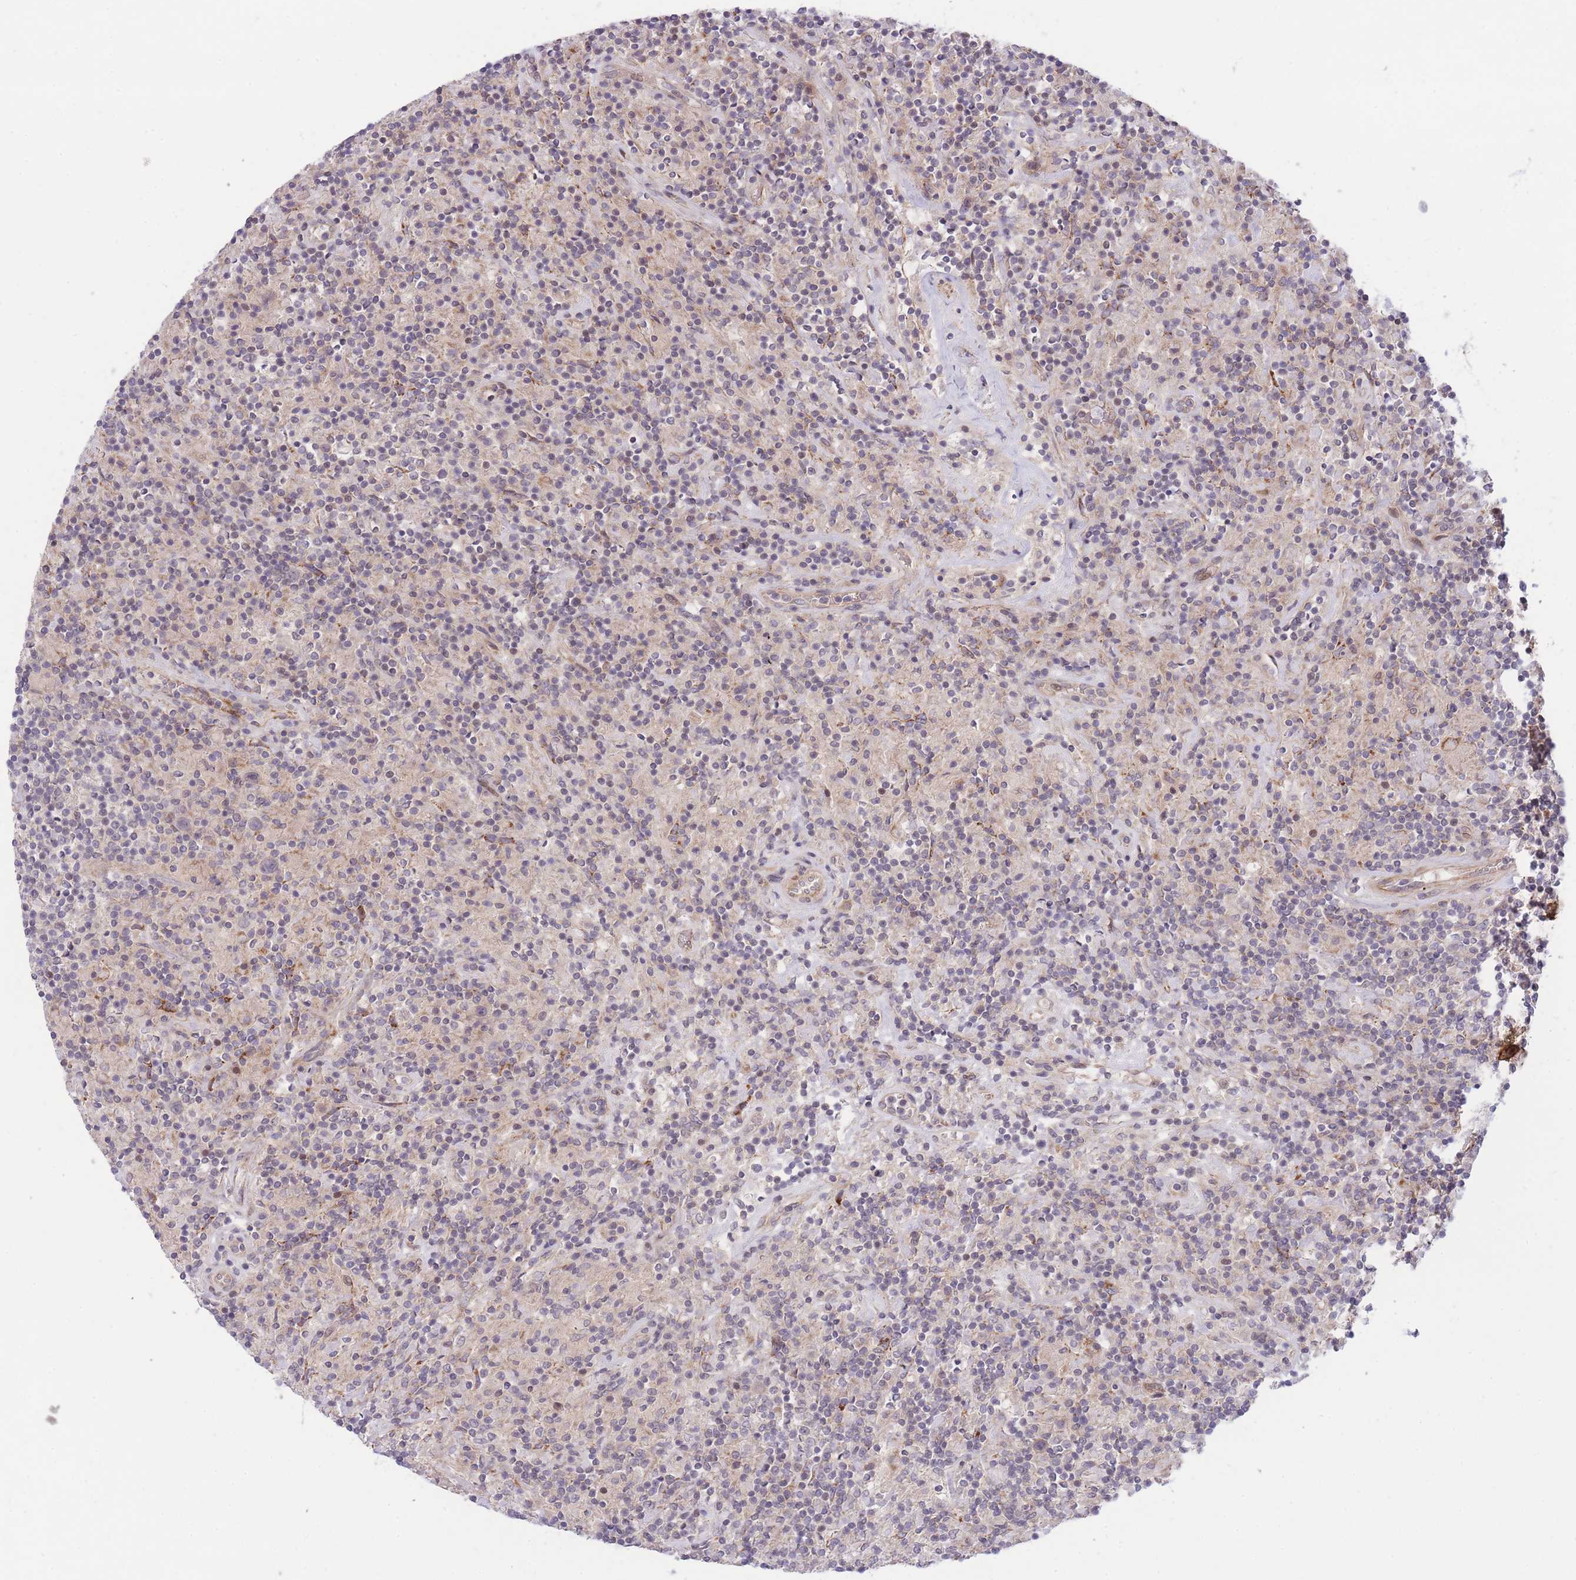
{"staining": {"intensity": "negative", "quantity": "none", "location": "none"}, "tissue": "lymphoma", "cell_type": "Tumor cells", "image_type": "cancer", "snomed": [{"axis": "morphology", "description": "Hodgkin's disease, NOS"}, {"axis": "topography", "description": "Lymph node"}], "caption": "An IHC photomicrograph of lymphoma is shown. There is no staining in tumor cells of lymphoma.", "gene": "CDC25B", "patient": {"sex": "male", "age": 70}}